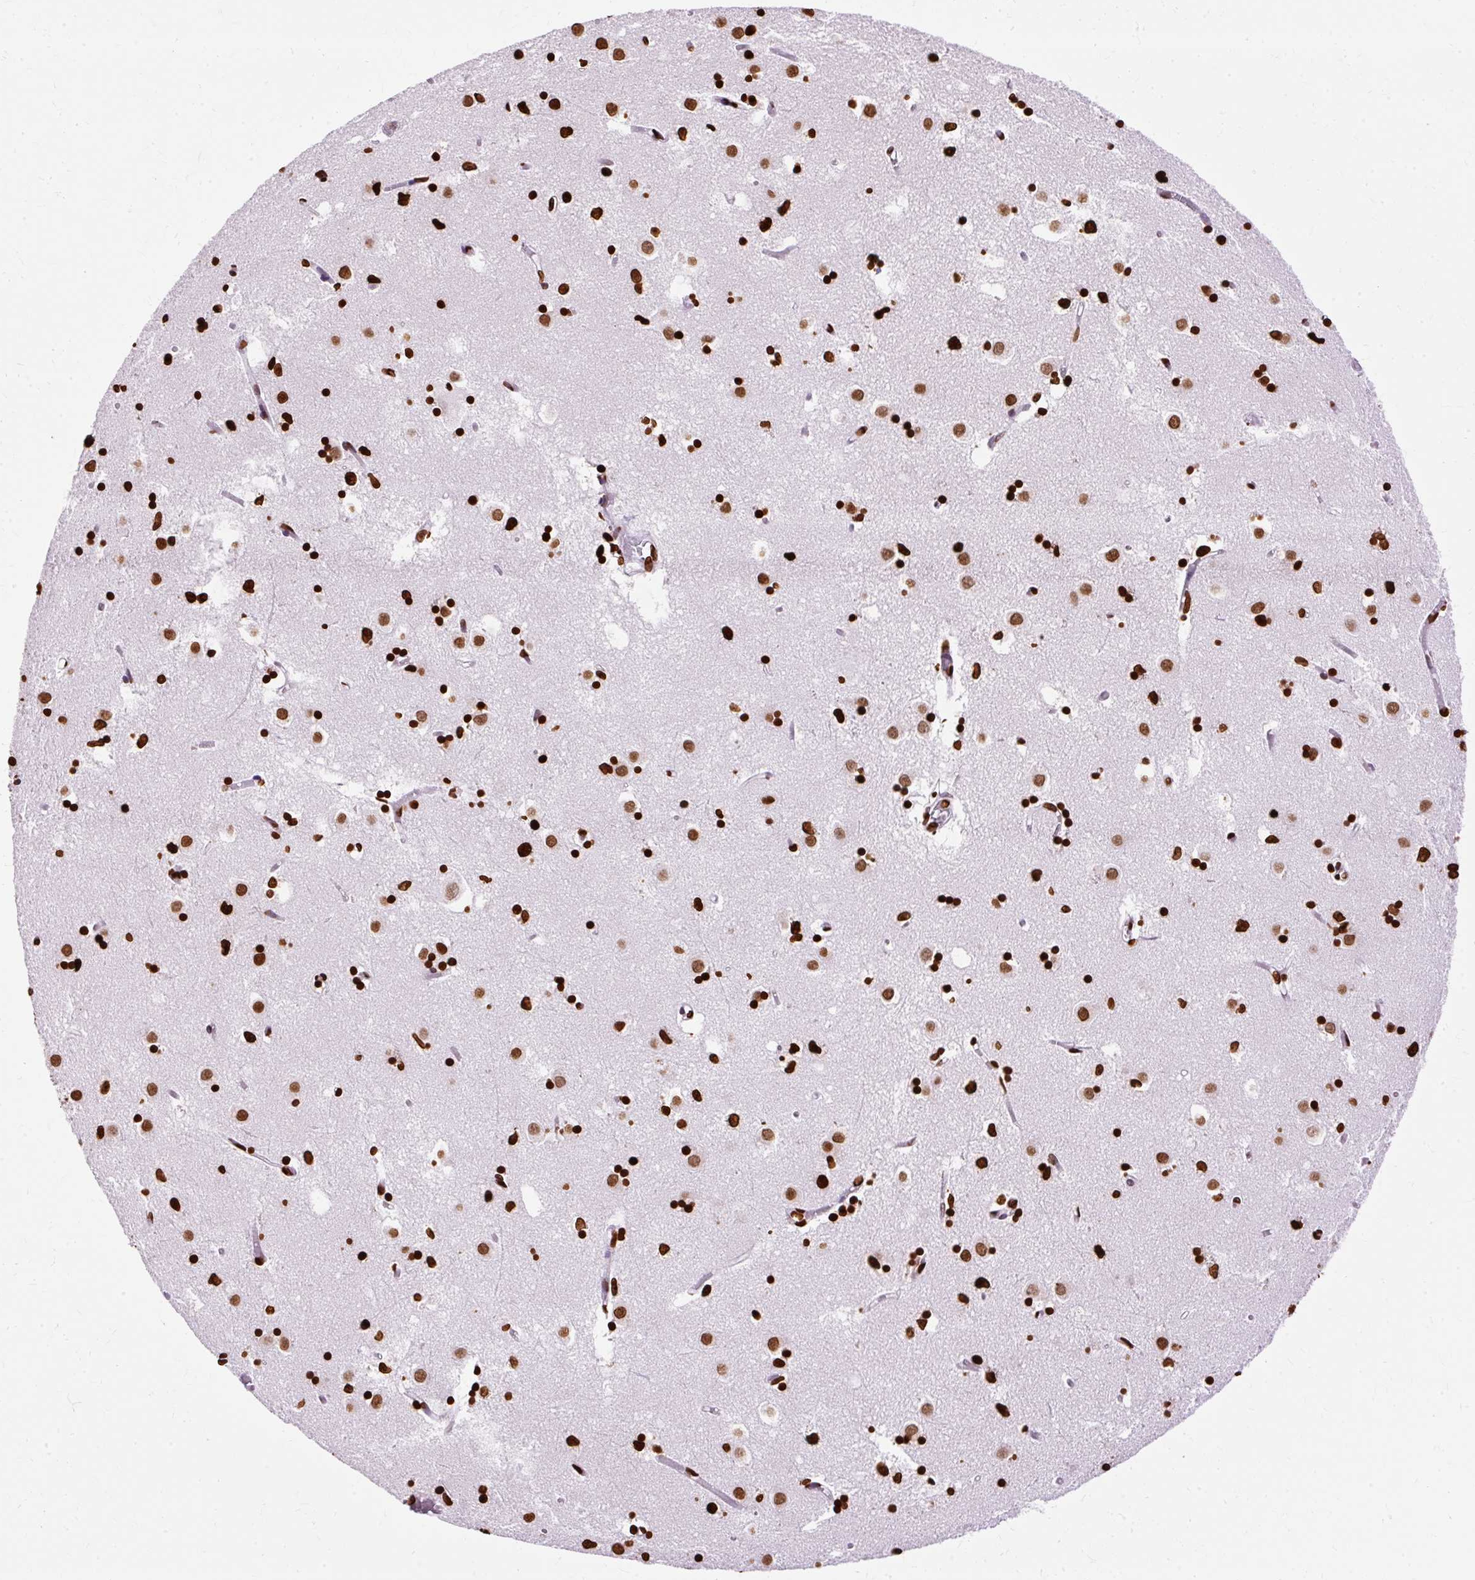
{"staining": {"intensity": "strong", "quantity": ">75%", "location": "nuclear"}, "tissue": "caudate", "cell_type": "Glial cells", "image_type": "normal", "snomed": [{"axis": "morphology", "description": "Normal tissue, NOS"}, {"axis": "topography", "description": "Lateral ventricle wall"}], "caption": "Strong nuclear protein staining is present in about >75% of glial cells in caudate.", "gene": "TMEM184C", "patient": {"sex": "male", "age": 70}}